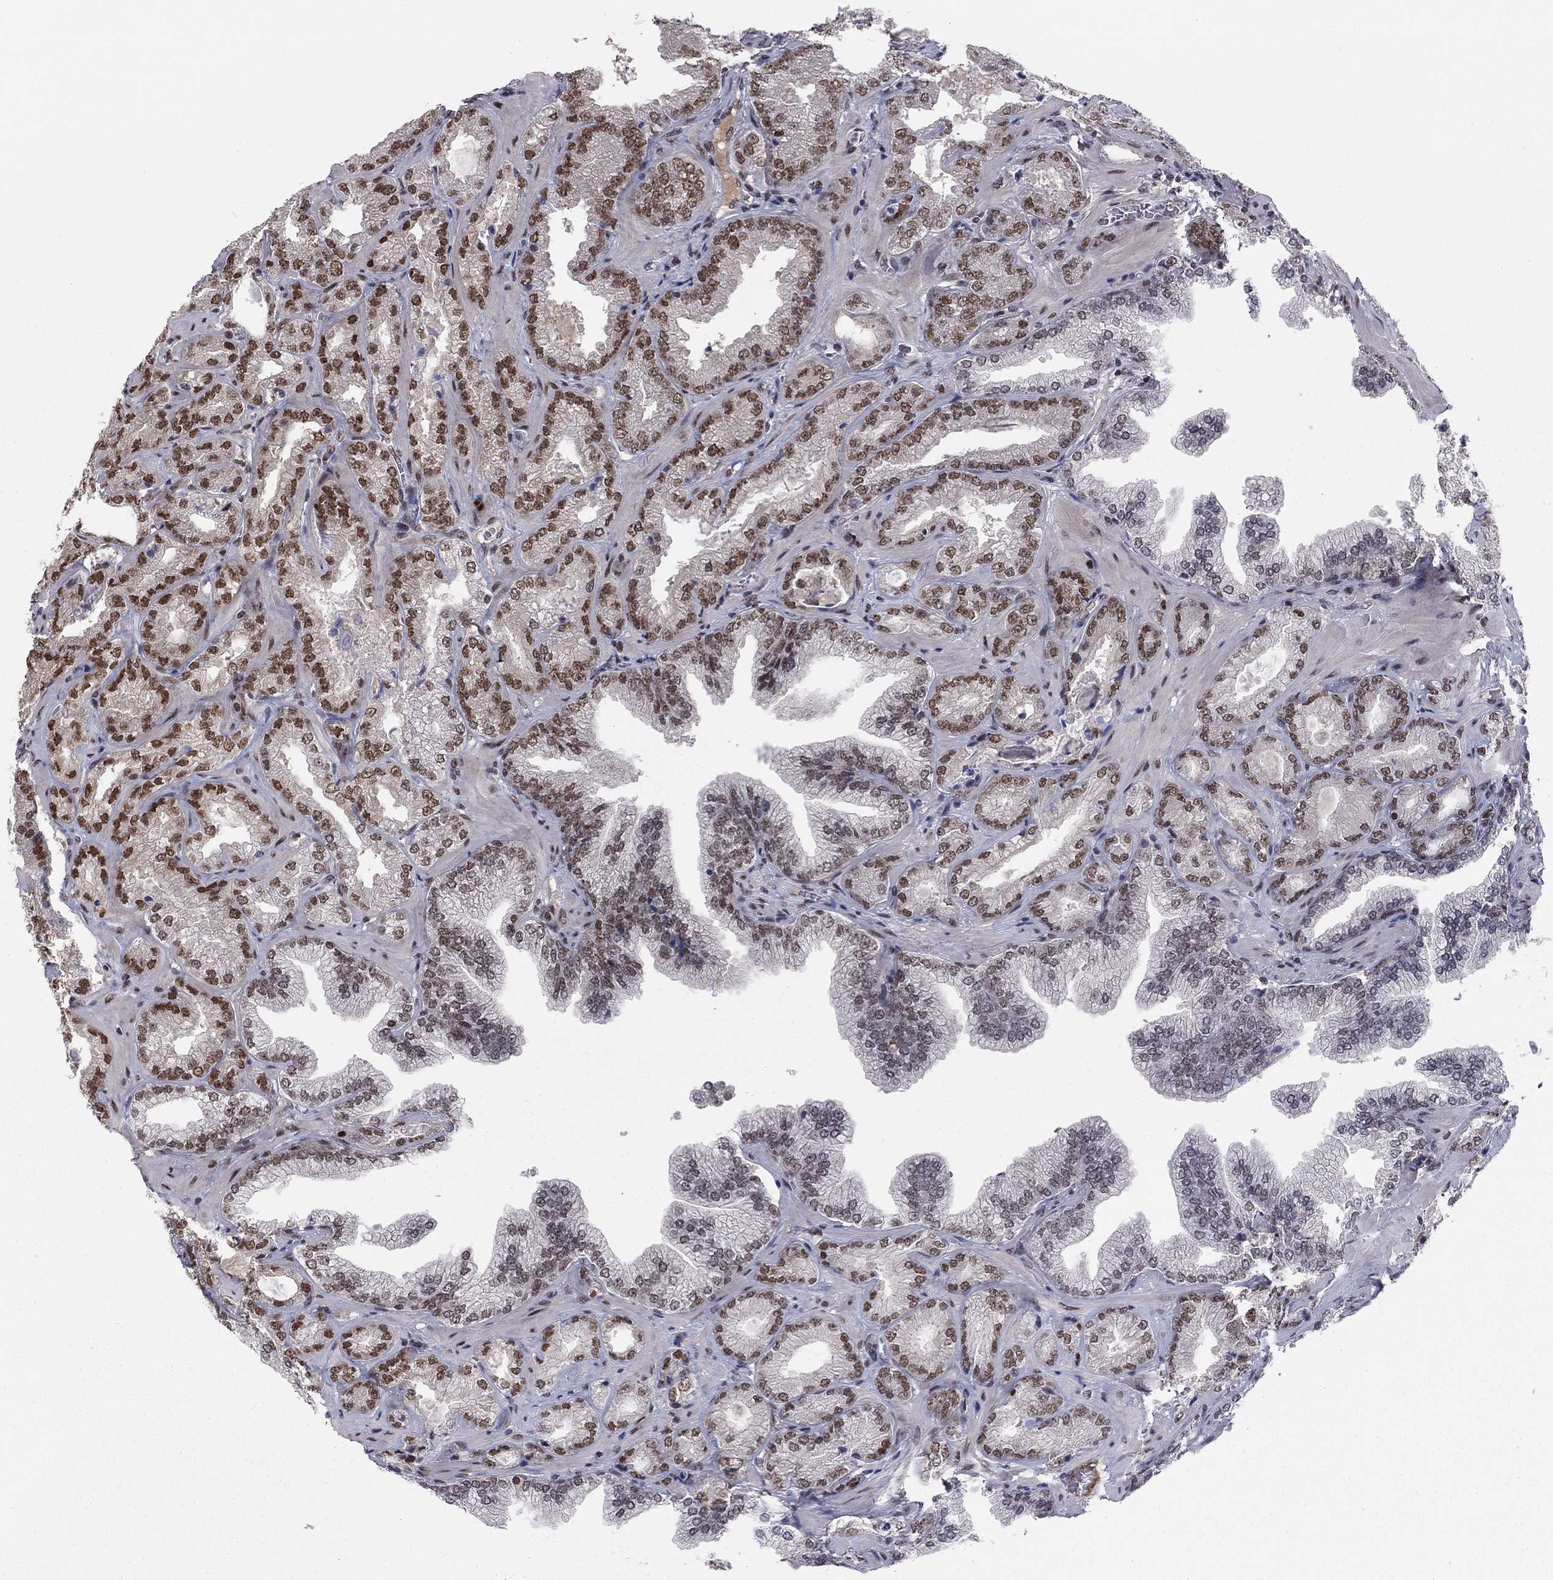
{"staining": {"intensity": "moderate", "quantity": "25%-75%", "location": "nuclear"}, "tissue": "prostate cancer", "cell_type": "Tumor cells", "image_type": "cancer", "snomed": [{"axis": "morphology", "description": "Adenocarcinoma, Low grade"}, {"axis": "topography", "description": "Prostate"}], "caption": "About 25%-75% of tumor cells in prostate adenocarcinoma (low-grade) exhibit moderate nuclear protein expression as visualized by brown immunohistochemical staining.", "gene": "USP54", "patient": {"sex": "male", "age": 72}}